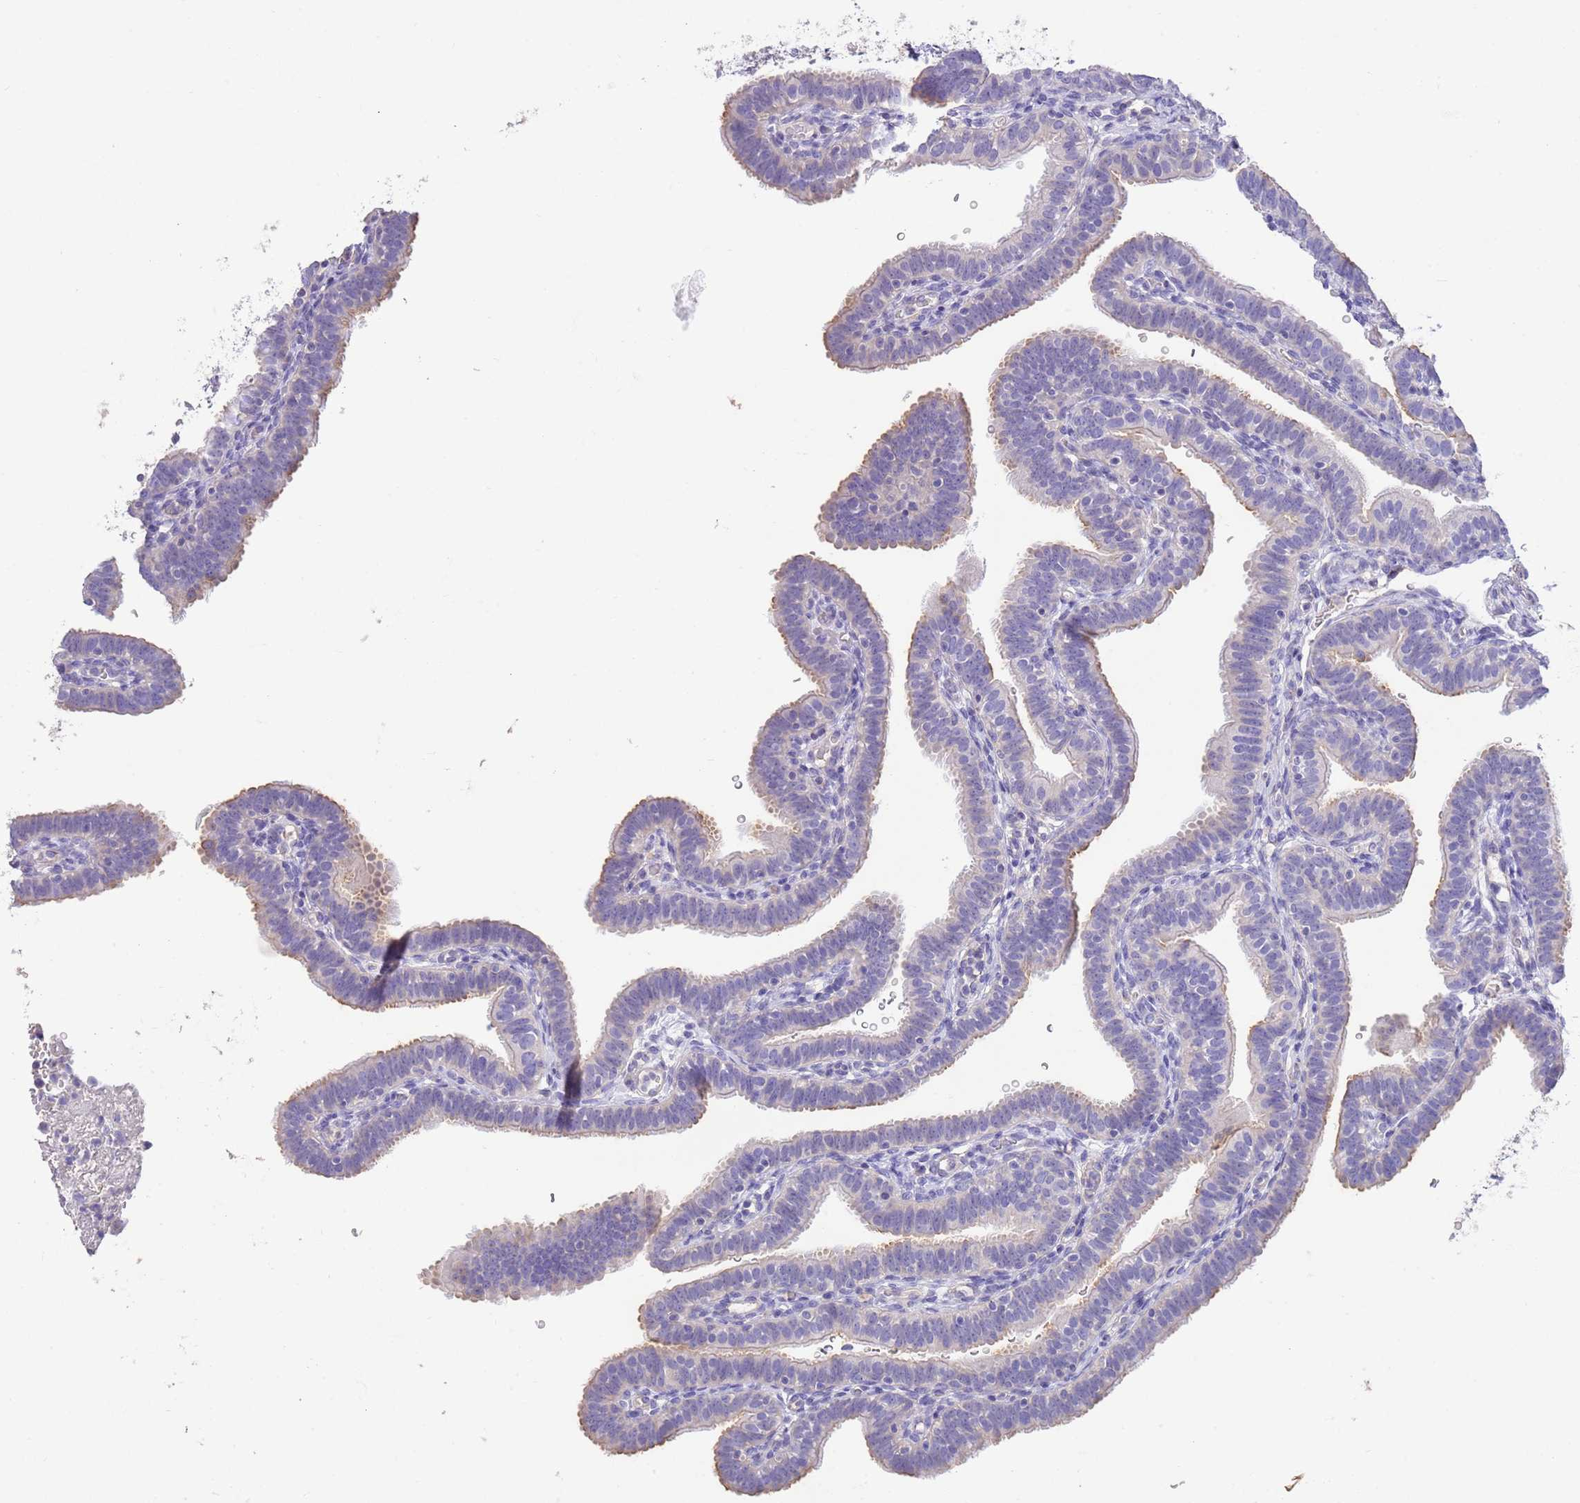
{"staining": {"intensity": "weak", "quantity": "<25%", "location": "cytoplasmic/membranous"}, "tissue": "fallopian tube", "cell_type": "Glandular cells", "image_type": "normal", "snomed": [{"axis": "morphology", "description": "Normal tissue, NOS"}, {"axis": "topography", "description": "Fallopian tube"}], "caption": "High magnification brightfield microscopy of unremarkable fallopian tube stained with DAB (brown) and counterstained with hematoxylin (blue): glandular cells show no significant positivity. (Immunohistochemistry (ihc), brightfield microscopy, high magnification).", "gene": "SFTPA1", "patient": {"sex": "female", "age": 41}}